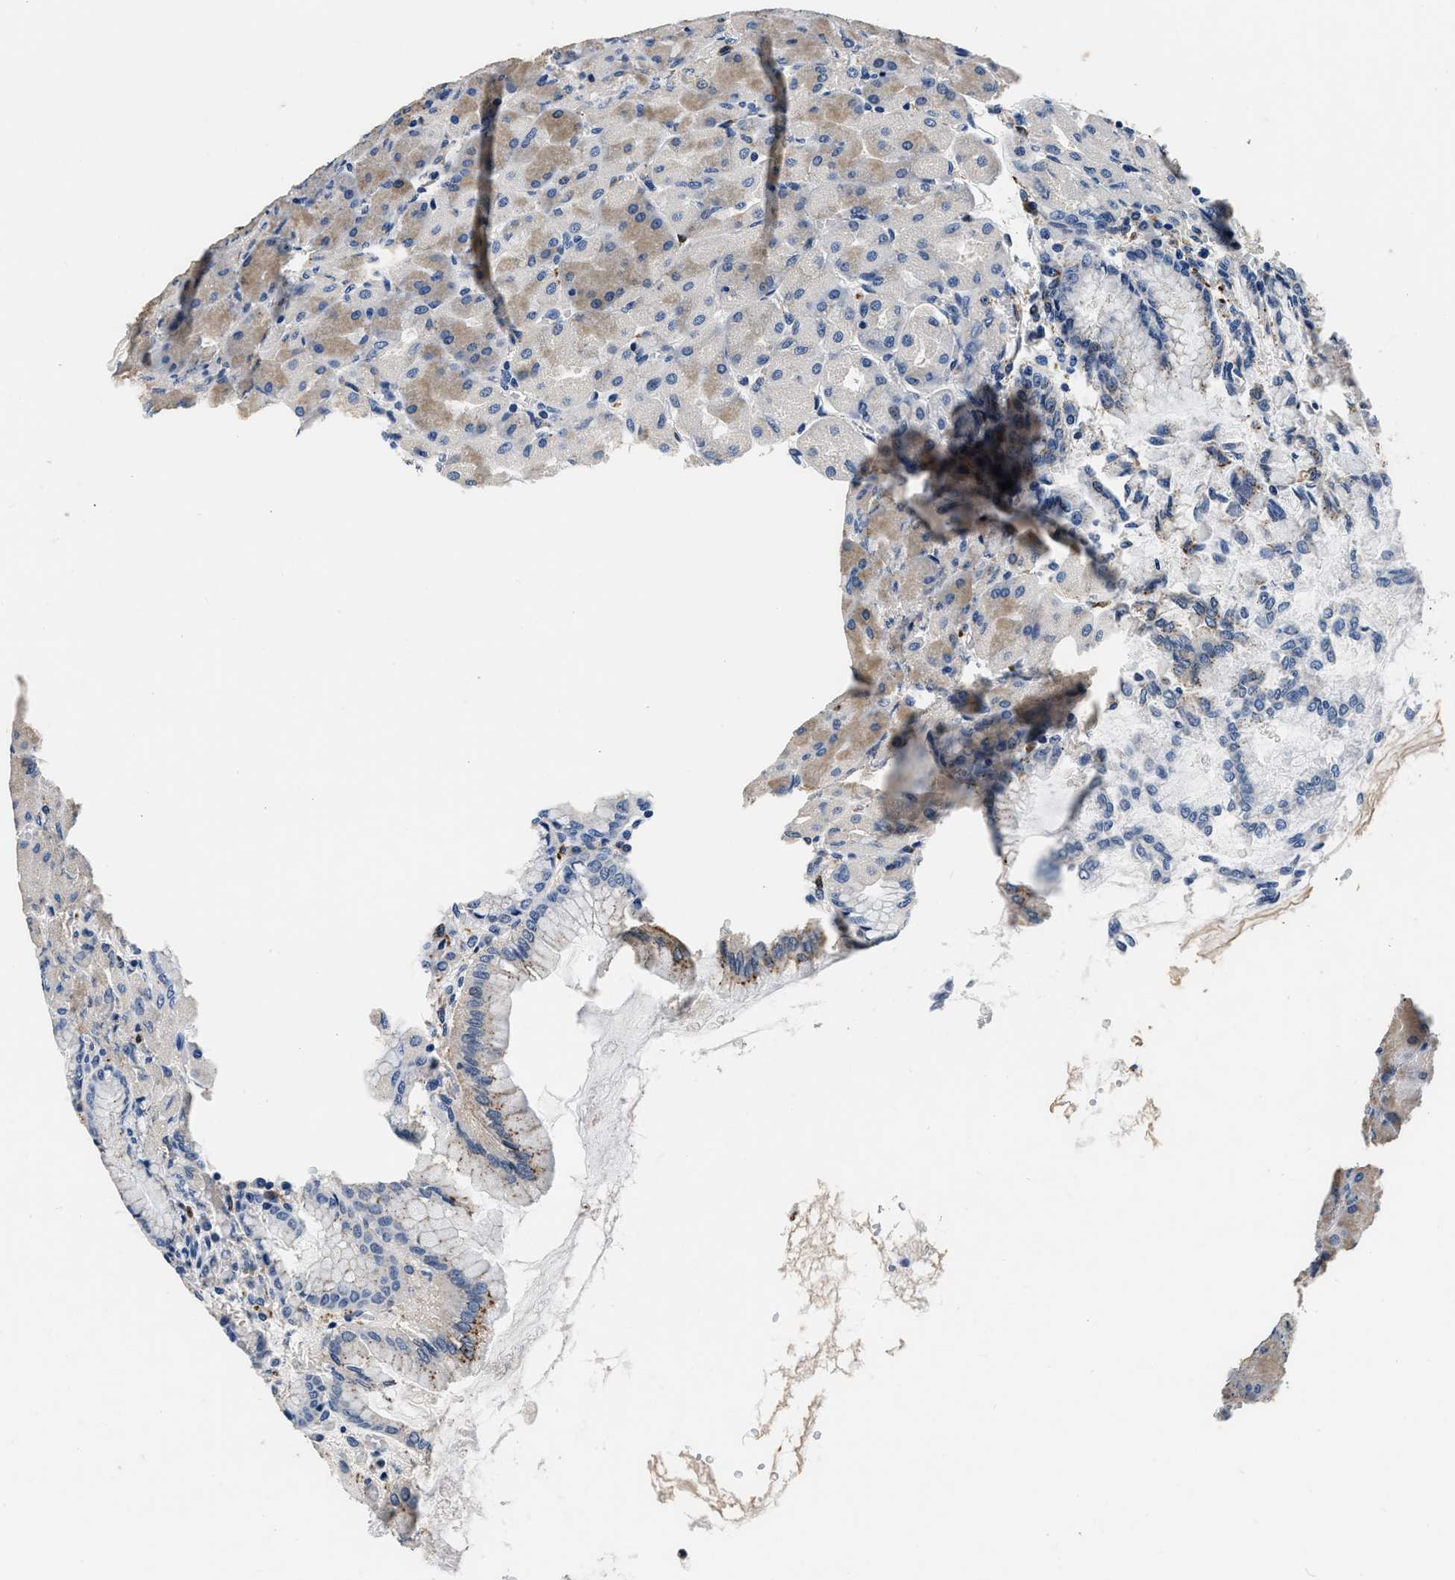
{"staining": {"intensity": "moderate", "quantity": "<25%", "location": "cytoplasmic/membranous"}, "tissue": "stomach", "cell_type": "Glandular cells", "image_type": "normal", "snomed": [{"axis": "morphology", "description": "Normal tissue, NOS"}, {"axis": "topography", "description": "Stomach, upper"}], "caption": "Immunohistochemical staining of normal human stomach shows <25% levels of moderate cytoplasmic/membranous protein expression in about <25% of glandular cells.", "gene": "GRN", "patient": {"sex": "female", "age": 56}}